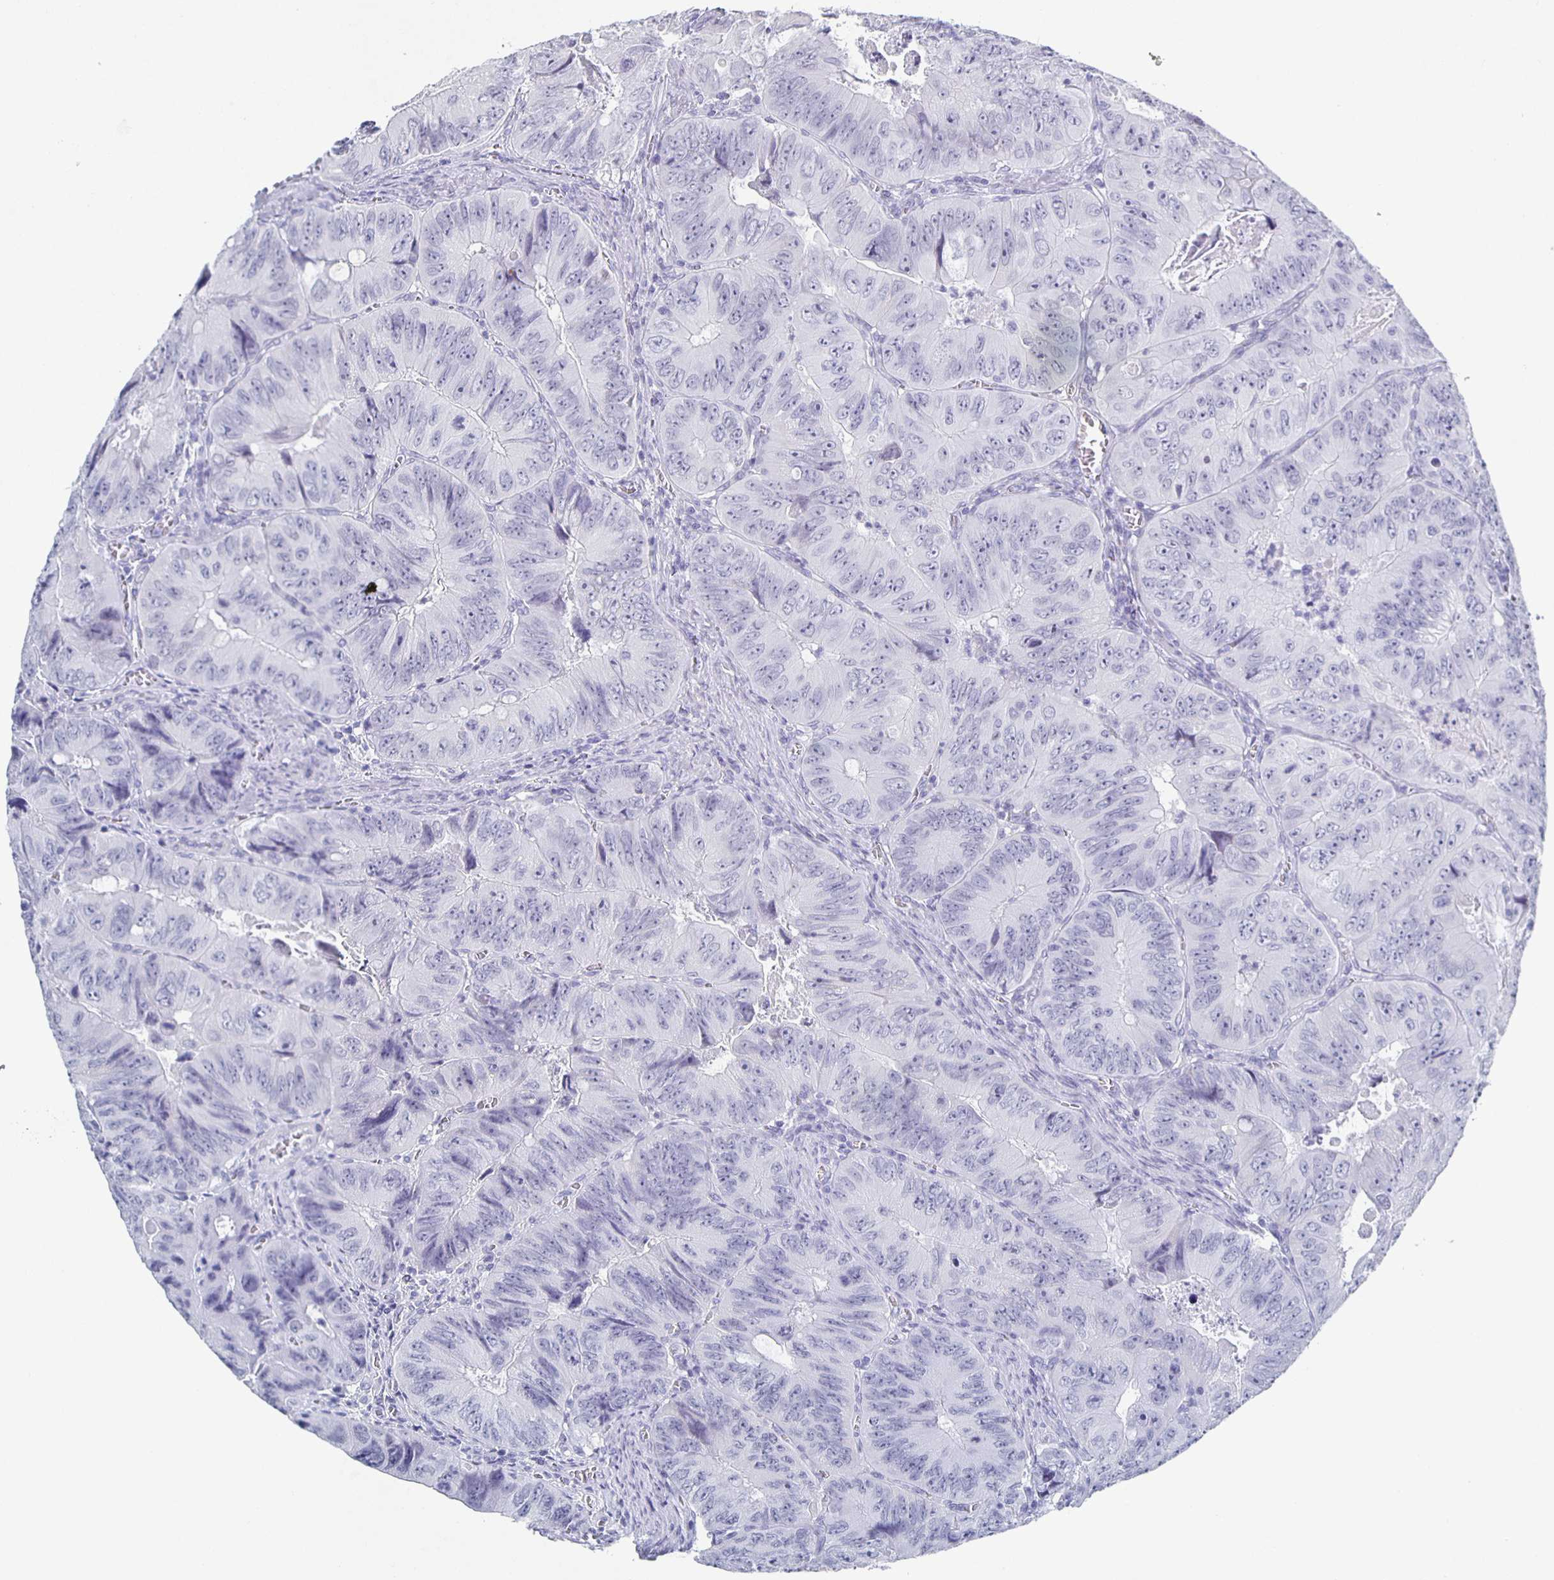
{"staining": {"intensity": "negative", "quantity": "none", "location": "none"}, "tissue": "colorectal cancer", "cell_type": "Tumor cells", "image_type": "cancer", "snomed": [{"axis": "morphology", "description": "Adenocarcinoma, NOS"}, {"axis": "topography", "description": "Colon"}], "caption": "This is an IHC micrograph of human colorectal cancer. There is no staining in tumor cells.", "gene": "CCDC17", "patient": {"sex": "female", "age": 84}}